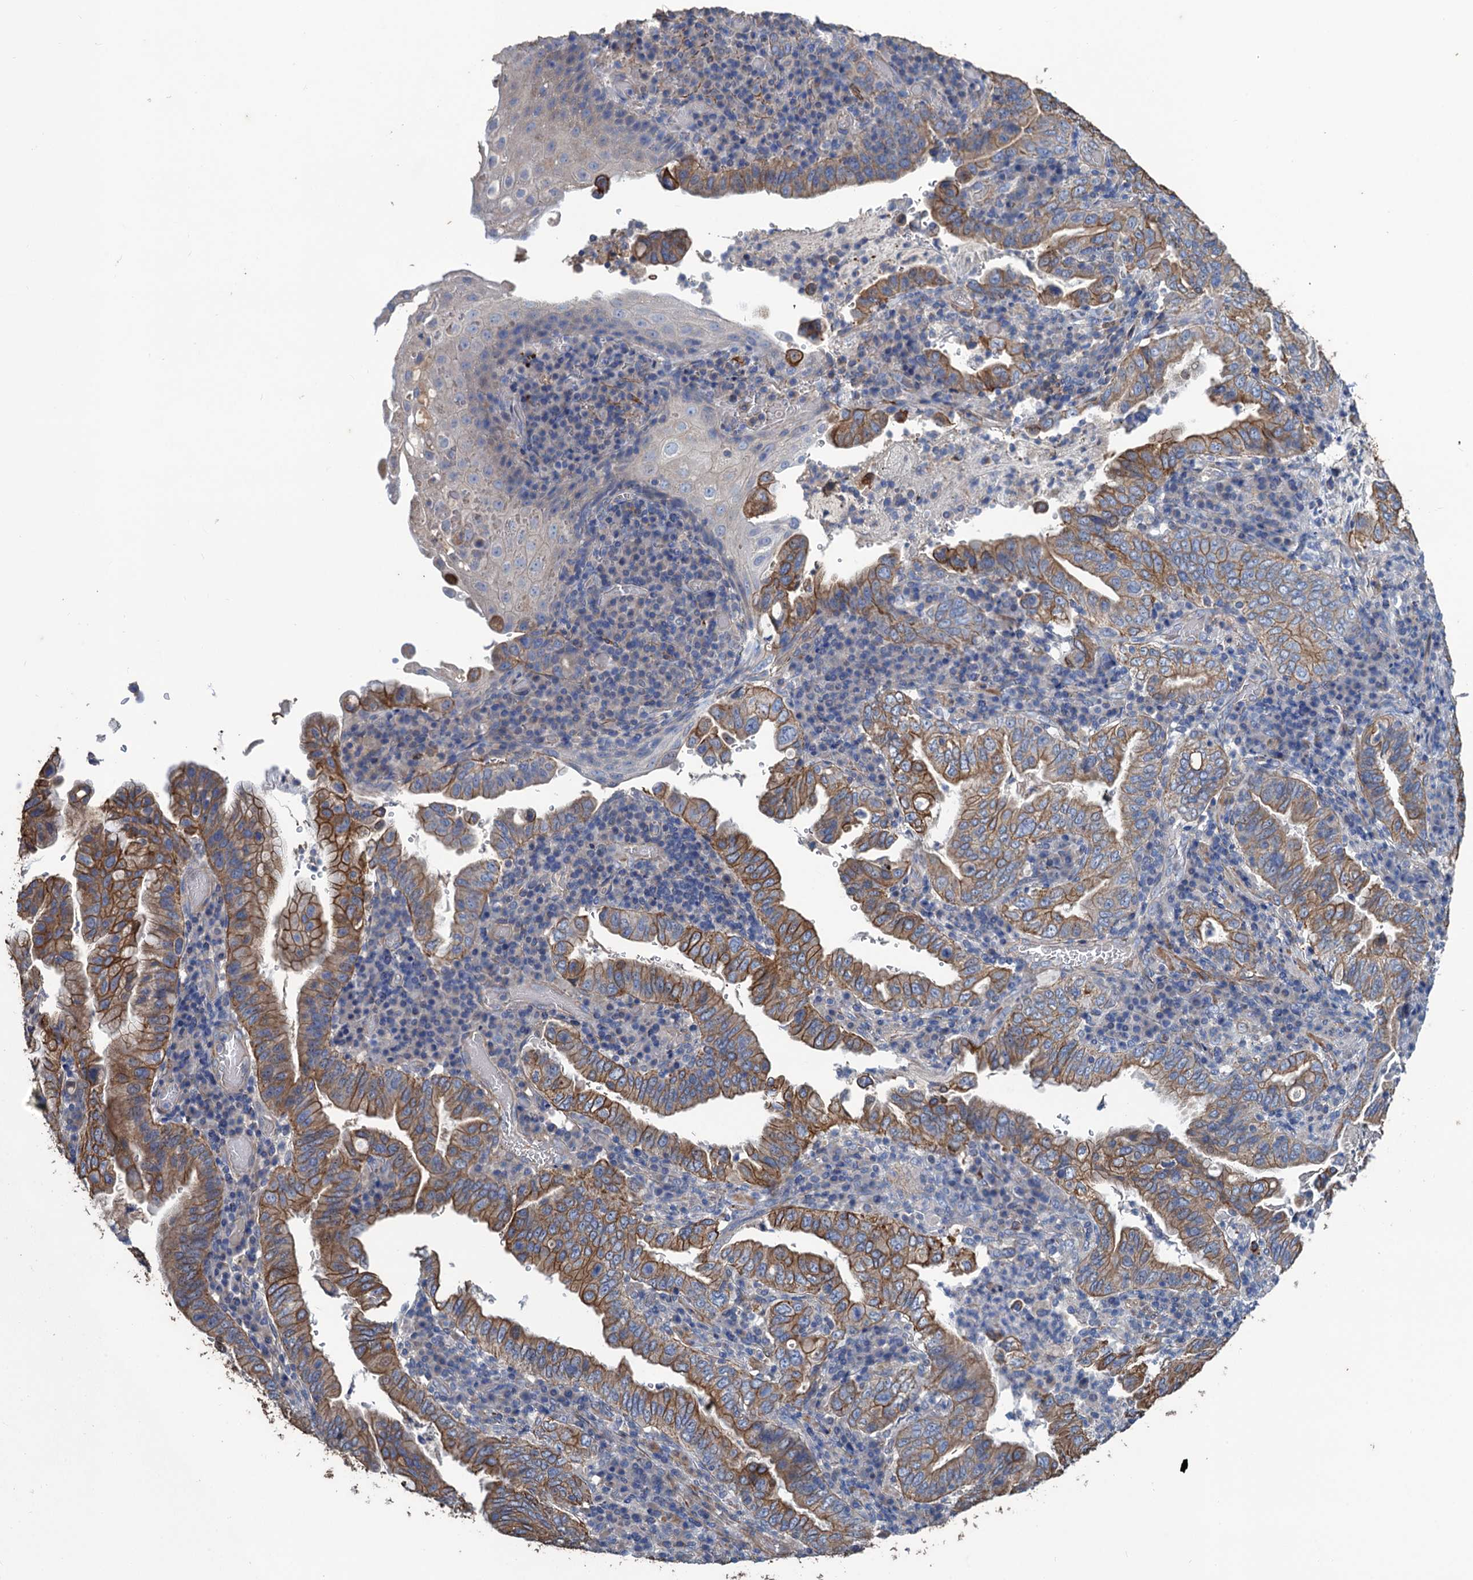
{"staining": {"intensity": "moderate", "quantity": ">75%", "location": "cytoplasmic/membranous"}, "tissue": "stomach cancer", "cell_type": "Tumor cells", "image_type": "cancer", "snomed": [{"axis": "morphology", "description": "Normal tissue, NOS"}, {"axis": "morphology", "description": "Adenocarcinoma, NOS"}, {"axis": "topography", "description": "Esophagus"}, {"axis": "topography", "description": "Stomach, upper"}, {"axis": "topography", "description": "Peripheral nerve tissue"}], "caption": "Human stomach cancer stained with a brown dye displays moderate cytoplasmic/membranous positive positivity in about >75% of tumor cells.", "gene": "SMCO3", "patient": {"sex": "male", "age": 62}}